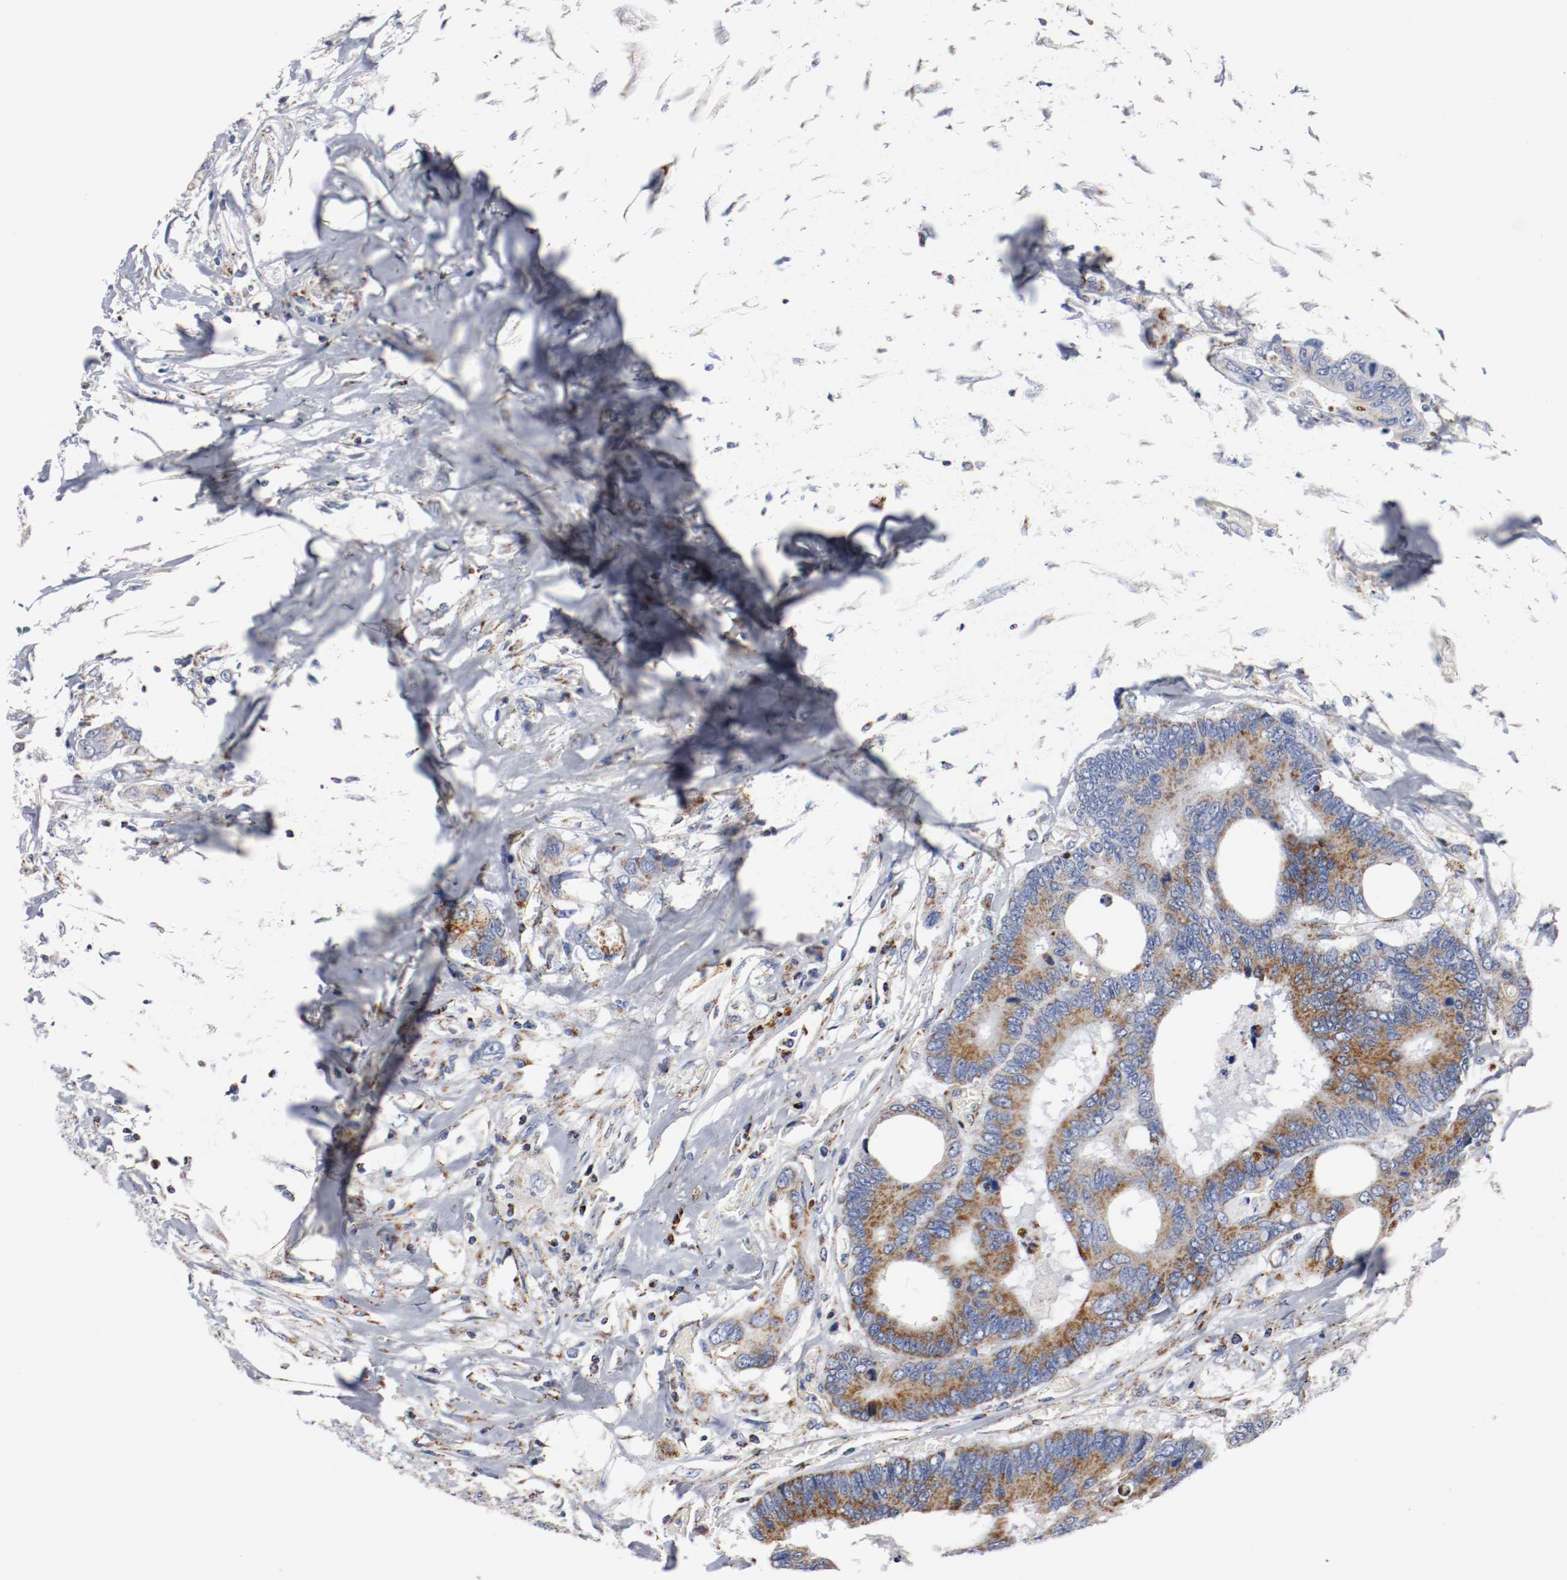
{"staining": {"intensity": "moderate", "quantity": ">75%", "location": "cytoplasmic/membranous"}, "tissue": "colorectal cancer", "cell_type": "Tumor cells", "image_type": "cancer", "snomed": [{"axis": "morphology", "description": "Adenocarcinoma, NOS"}, {"axis": "topography", "description": "Rectum"}], "caption": "Human adenocarcinoma (colorectal) stained with a protein marker demonstrates moderate staining in tumor cells.", "gene": "TUBD1", "patient": {"sex": "male", "age": 55}}